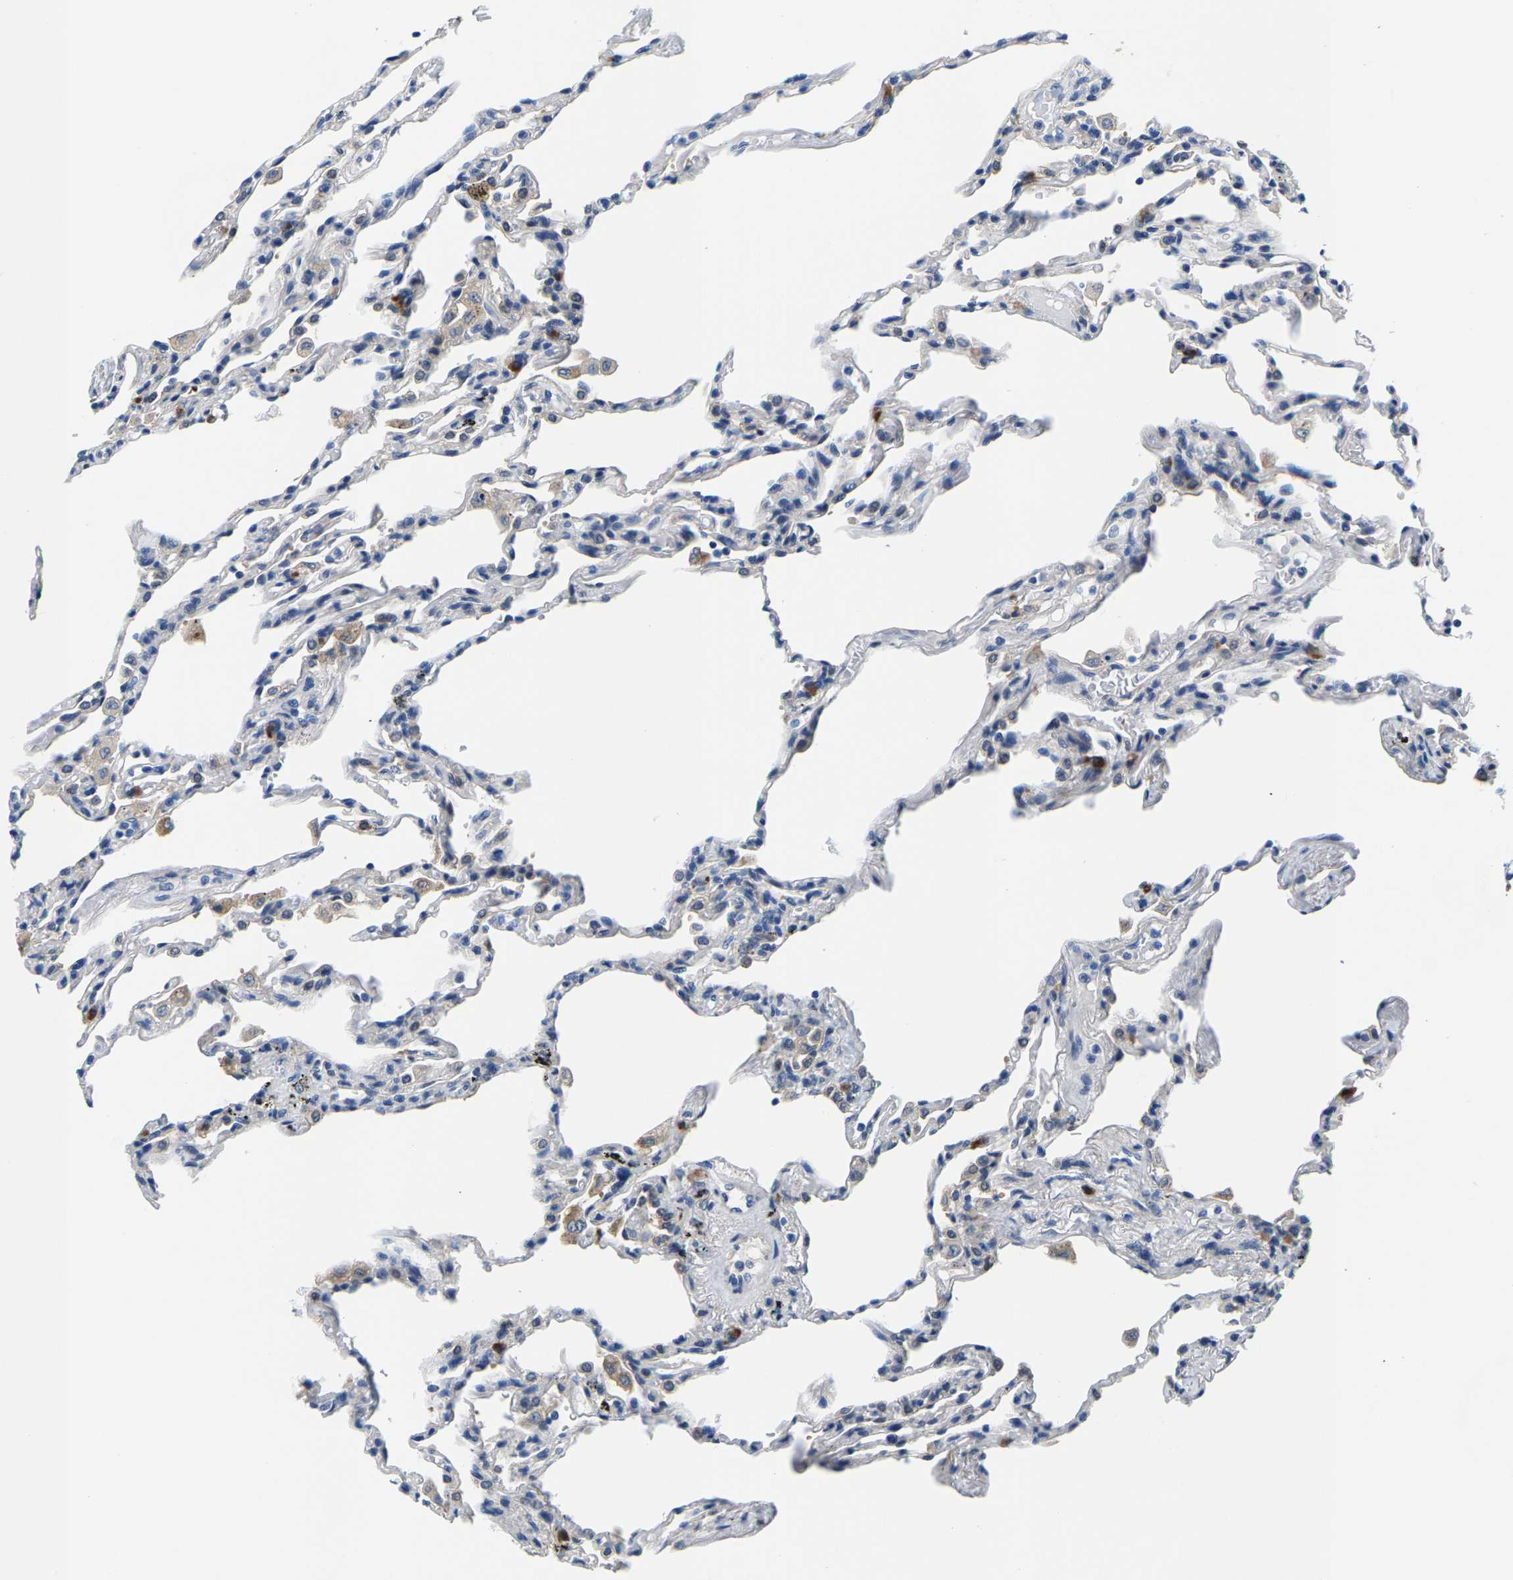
{"staining": {"intensity": "negative", "quantity": "none", "location": "none"}, "tissue": "lung", "cell_type": "Alveolar cells", "image_type": "normal", "snomed": [{"axis": "morphology", "description": "Normal tissue, NOS"}, {"axis": "topography", "description": "Lung"}], "caption": "High power microscopy histopathology image of an immunohistochemistry (IHC) image of normal lung, revealing no significant staining in alveolar cells. Brightfield microscopy of IHC stained with DAB (3,3'-diaminobenzidine) (brown) and hematoxylin (blue), captured at high magnification.", "gene": "SSH3", "patient": {"sex": "male", "age": 59}}